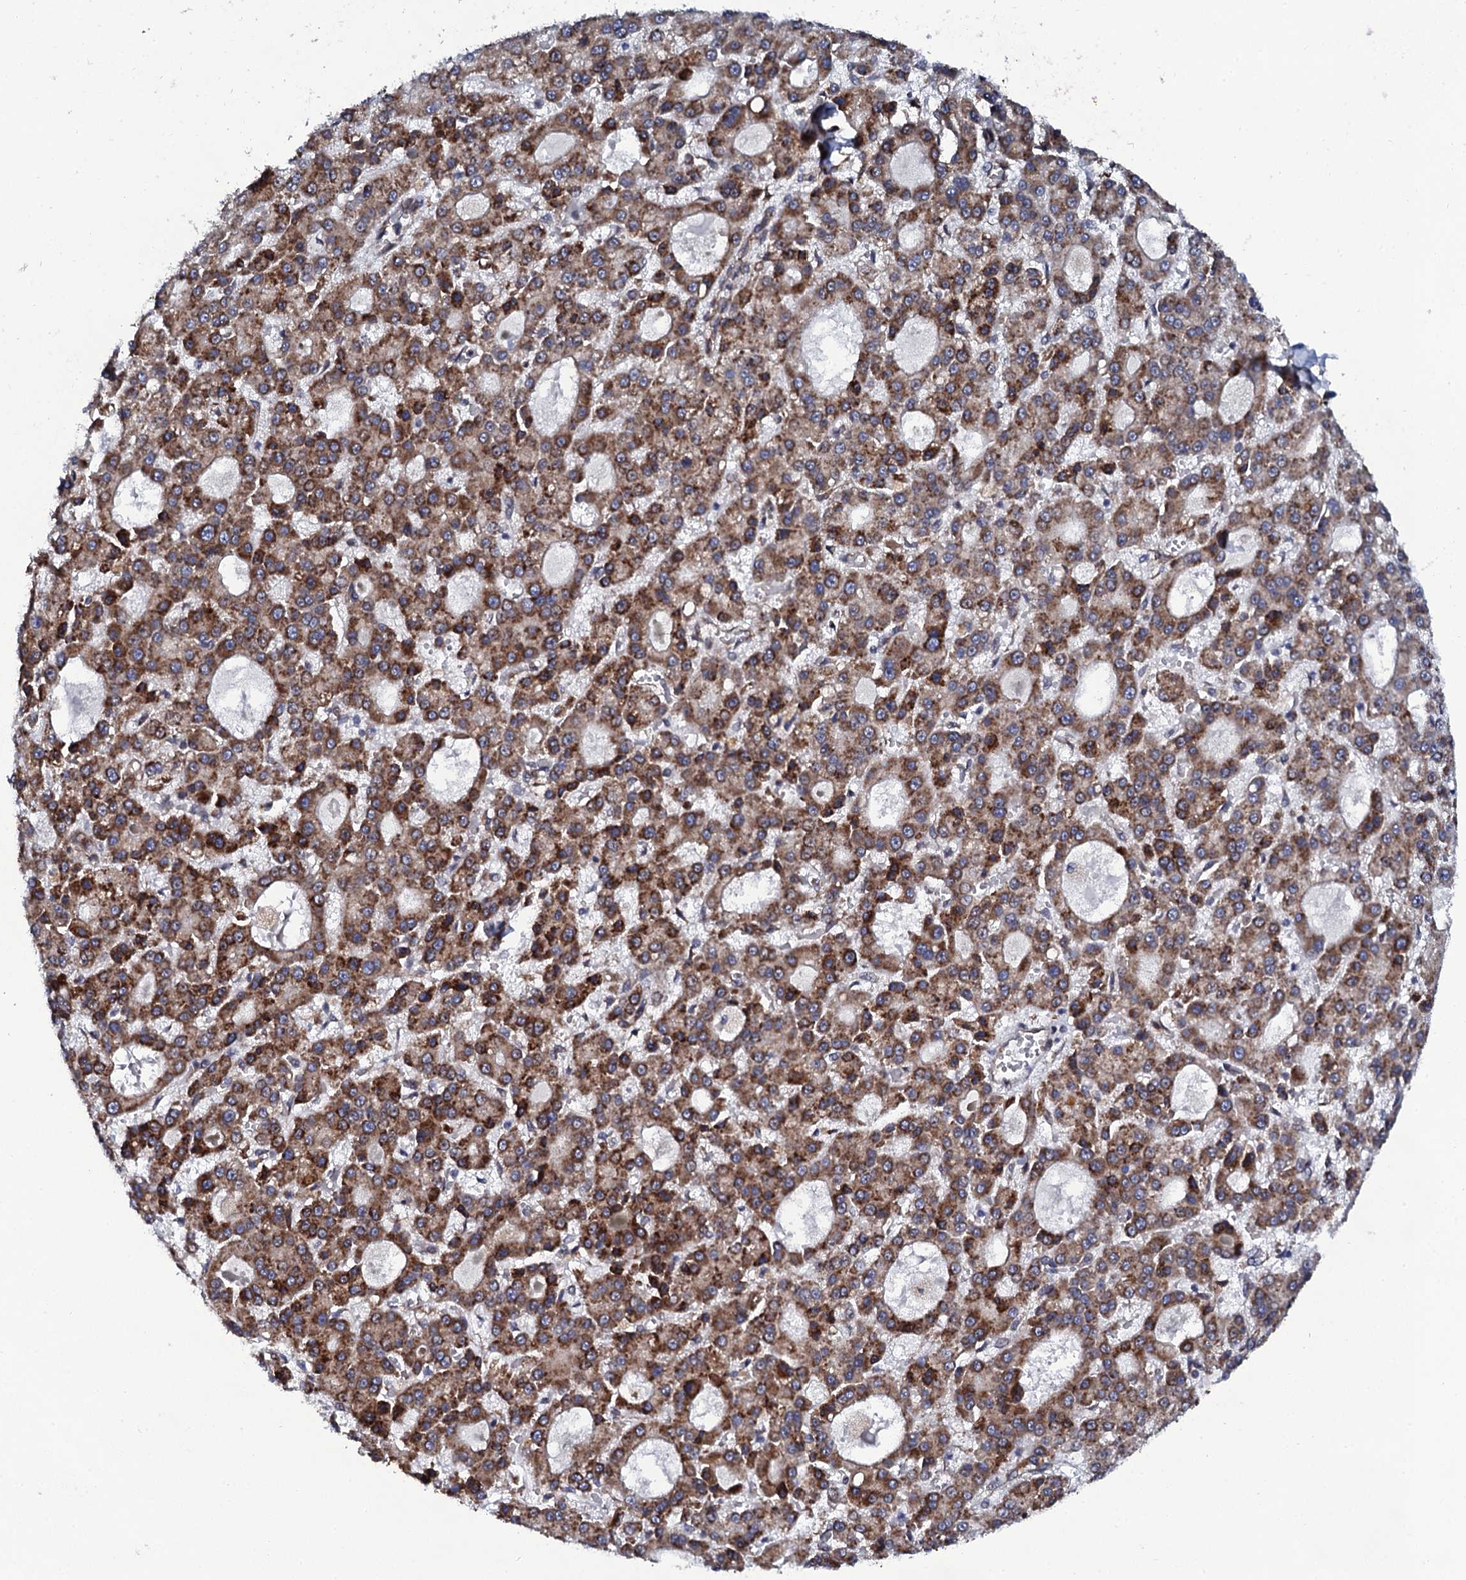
{"staining": {"intensity": "moderate", "quantity": ">75%", "location": "cytoplasmic/membranous"}, "tissue": "liver cancer", "cell_type": "Tumor cells", "image_type": "cancer", "snomed": [{"axis": "morphology", "description": "Carcinoma, Hepatocellular, NOS"}, {"axis": "topography", "description": "Liver"}], "caption": "This micrograph exhibits immunohistochemistry (IHC) staining of liver cancer (hepatocellular carcinoma), with medium moderate cytoplasmic/membranous staining in approximately >75% of tumor cells.", "gene": "SPTY2D1", "patient": {"sex": "male", "age": 70}}